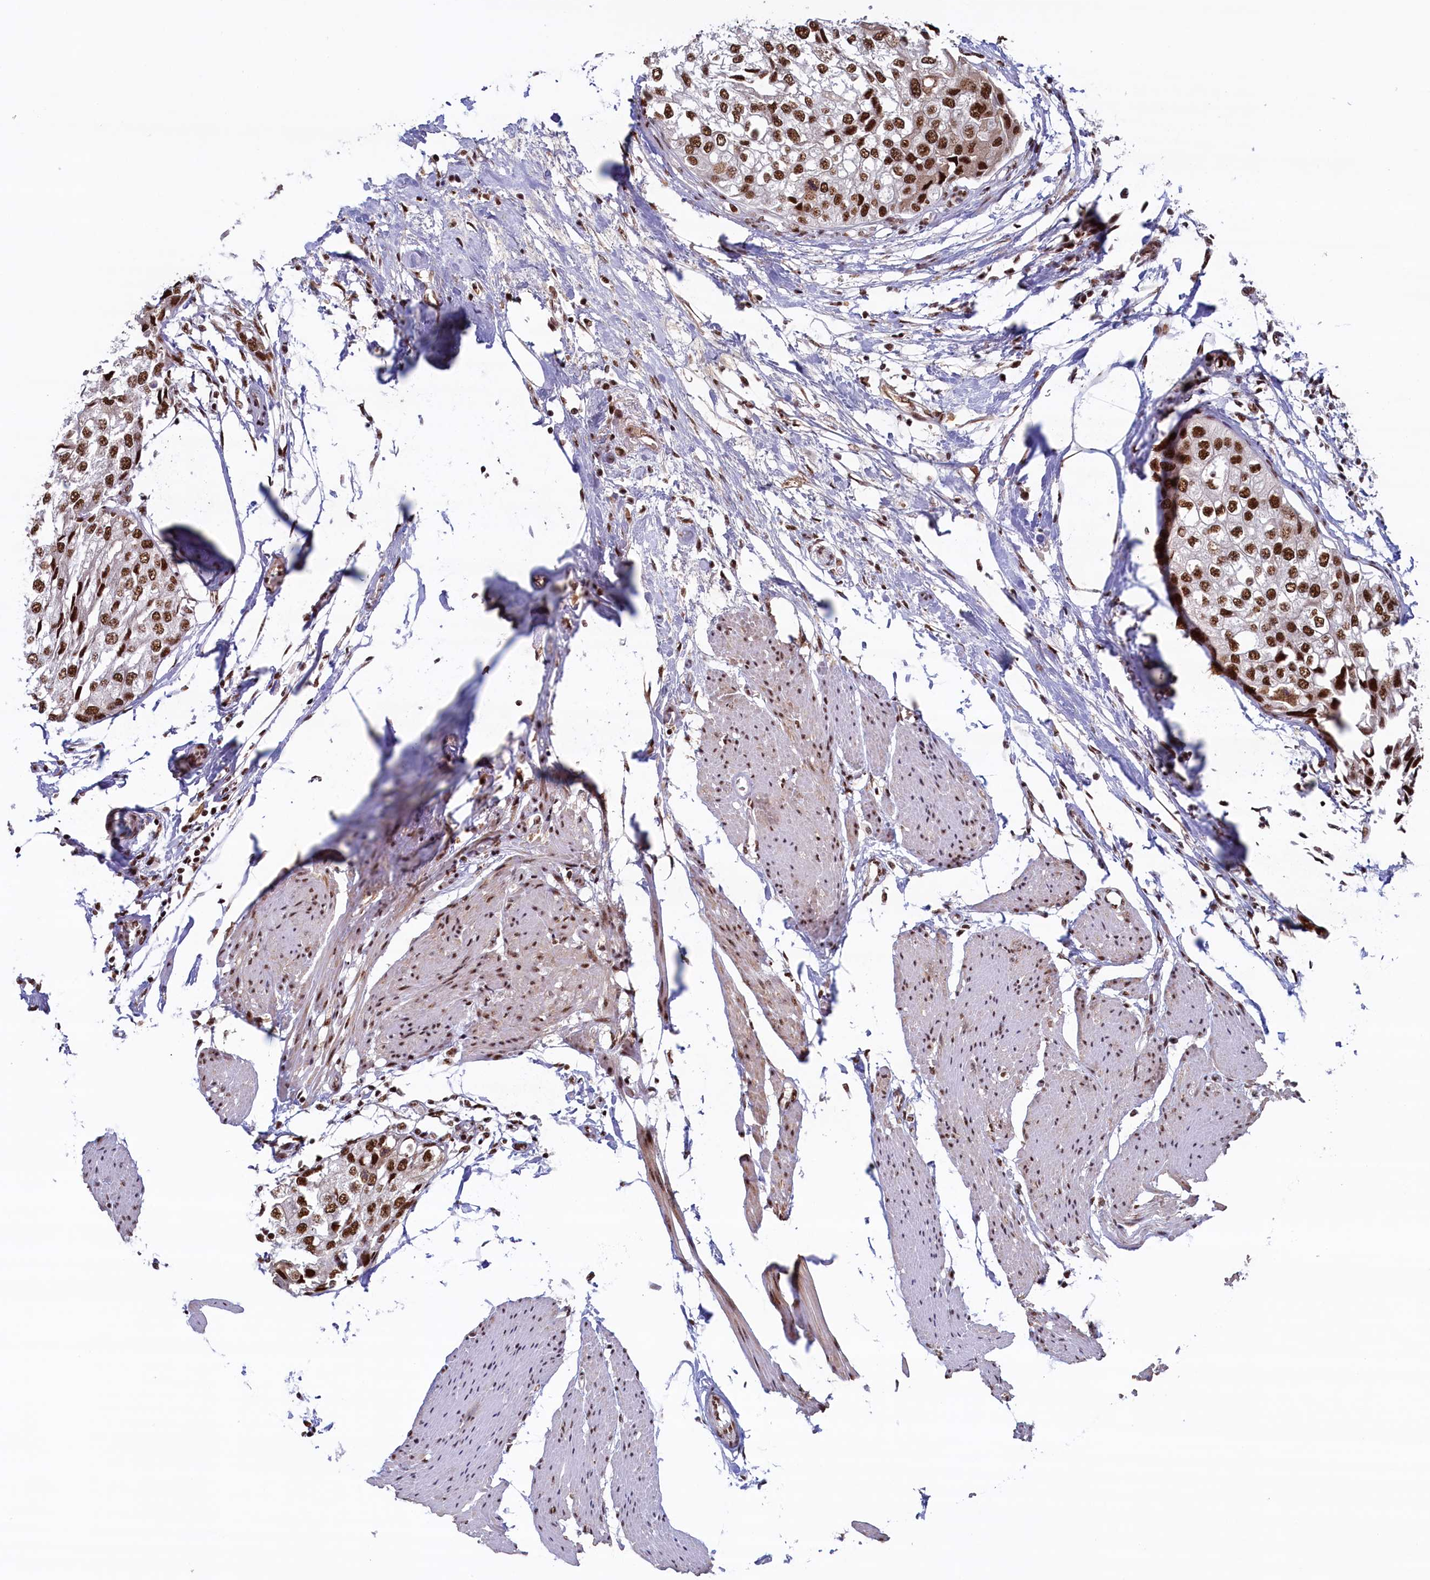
{"staining": {"intensity": "strong", "quantity": ">75%", "location": "nuclear"}, "tissue": "urothelial cancer", "cell_type": "Tumor cells", "image_type": "cancer", "snomed": [{"axis": "morphology", "description": "Urothelial carcinoma, High grade"}, {"axis": "topography", "description": "Urinary bladder"}], "caption": "Brown immunohistochemical staining in human urothelial cancer exhibits strong nuclear staining in about >75% of tumor cells.", "gene": "ZC3H18", "patient": {"sex": "male", "age": 64}}